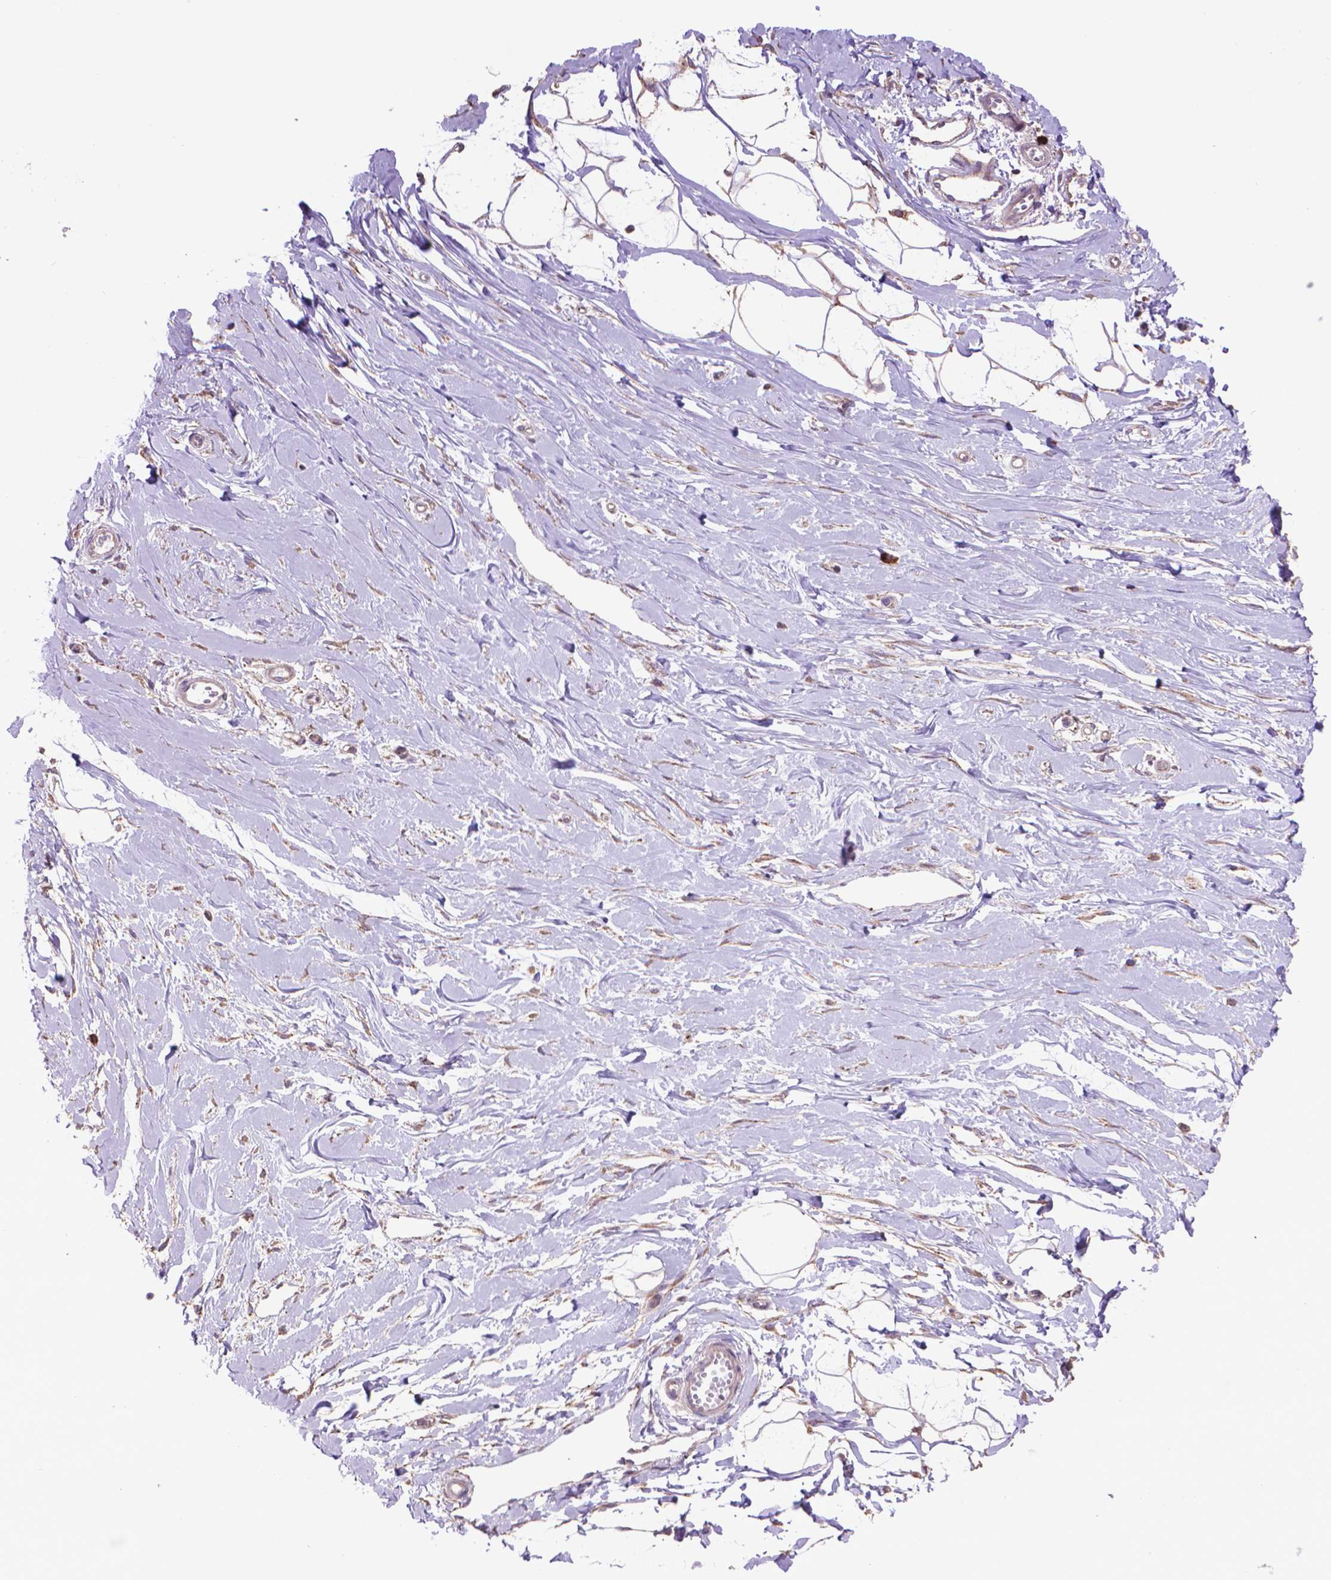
{"staining": {"intensity": "moderate", "quantity": ">75%", "location": "cytoplasmic/membranous"}, "tissue": "breast", "cell_type": "Adipocytes", "image_type": "normal", "snomed": [{"axis": "morphology", "description": "Normal tissue, NOS"}, {"axis": "topography", "description": "Breast"}], "caption": "Approximately >75% of adipocytes in normal breast display moderate cytoplasmic/membranous protein expression as visualized by brown immunohistochemical staining.", "gene": "GLB1", "patient": {"sex": "female", "age": 49}}